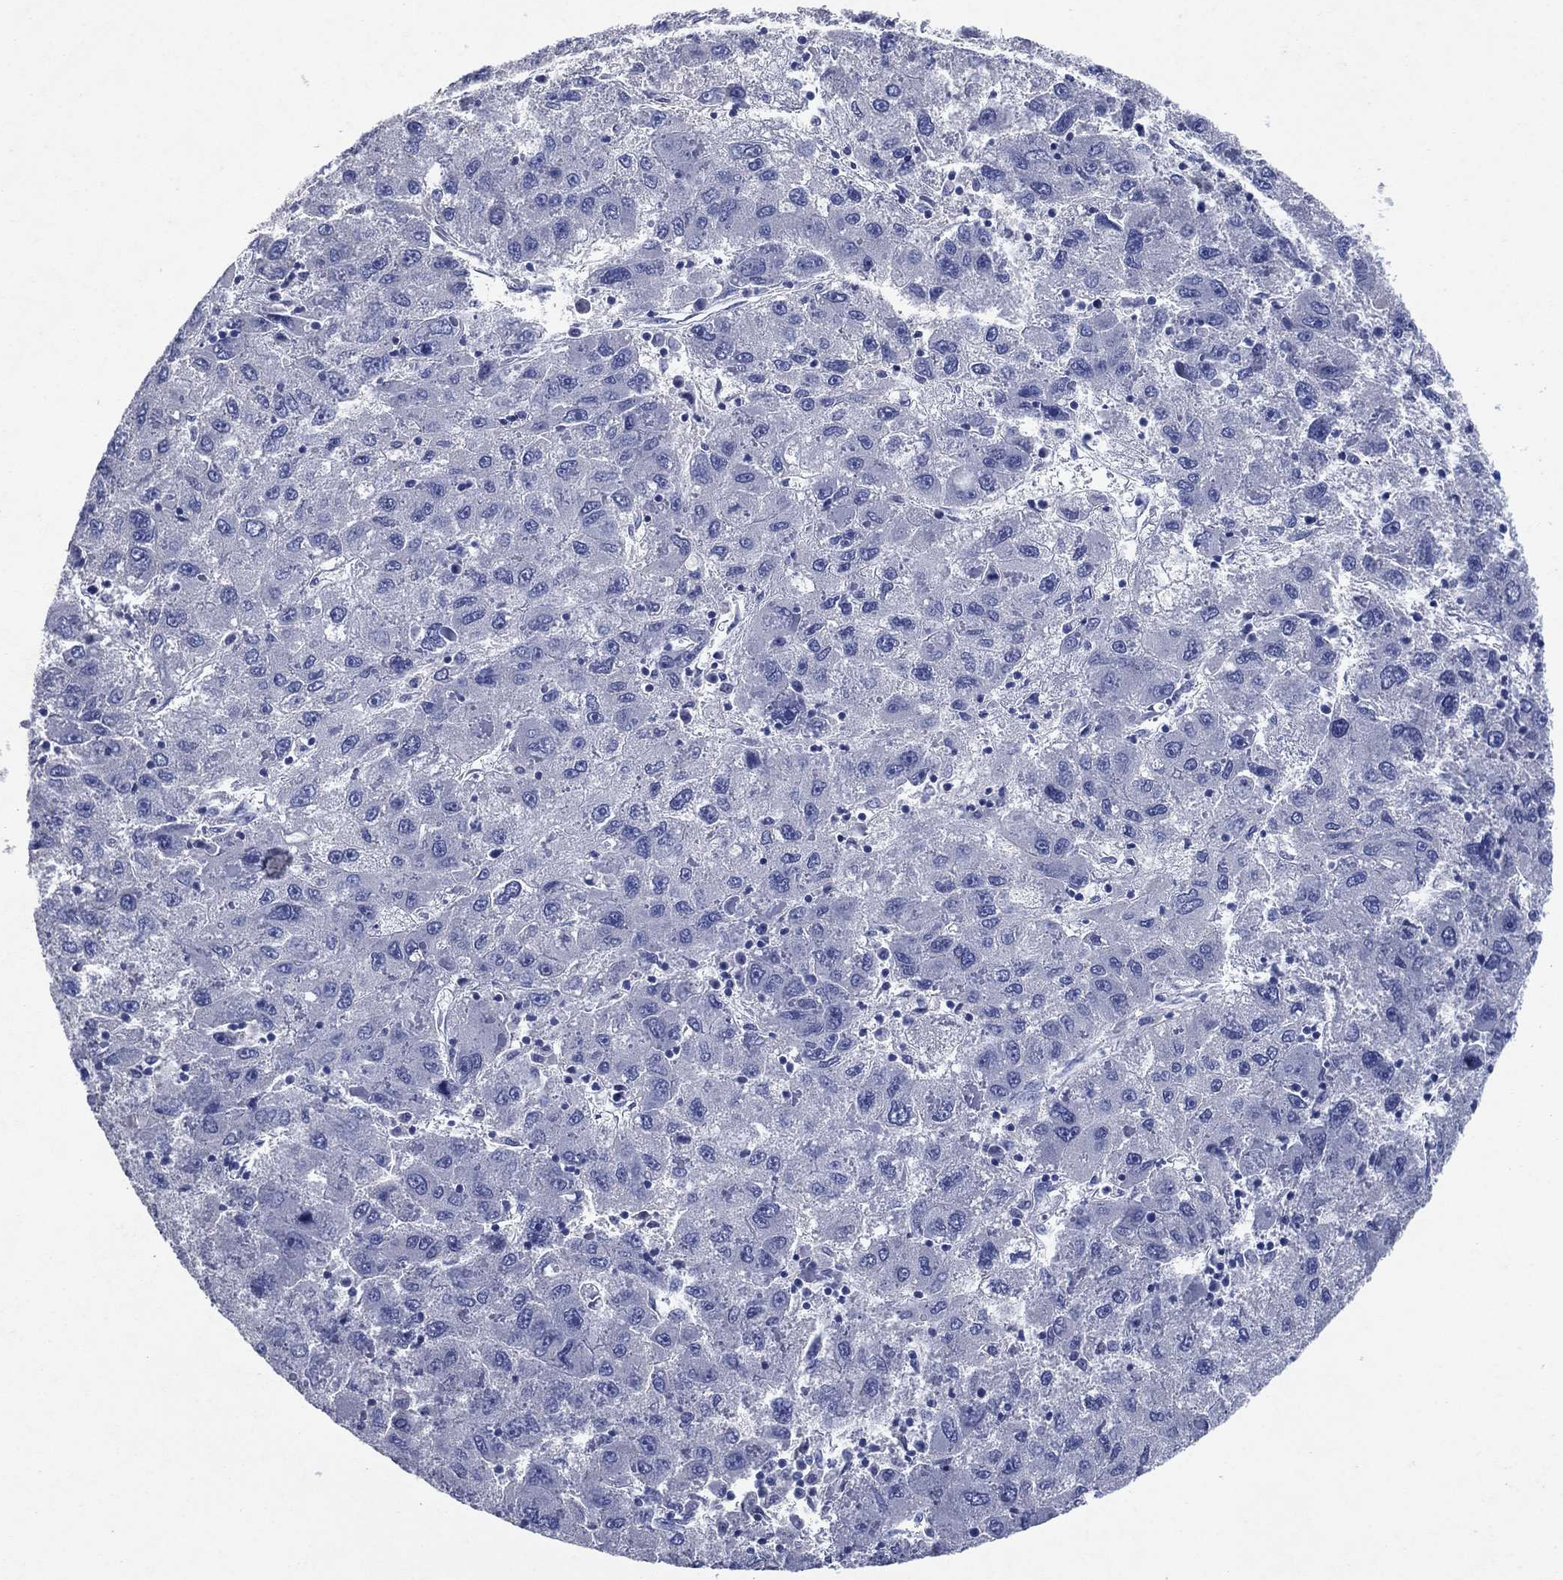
{"staining": {"intensity": "negative", "quantity": "none", "location": "none"}, "tissue": "liver cancer", "cell_type": "Tumor cells", "image_type": "cancer", "snomed": [{"axis": "morphology", "description": "Carcinoma, Hepatocellular, NOS"}, {"axis": "topography", "description": "Liver"}], "caption": "This photomicrograph is of liver cancer stained with immunohistochemistry (IHC) to label a protein in brown with the nuclei are counter-stained blue. There is no expression in tumor cells.", "gene": "FSCN2", "patient": {"sex": "male", "age": 75}}